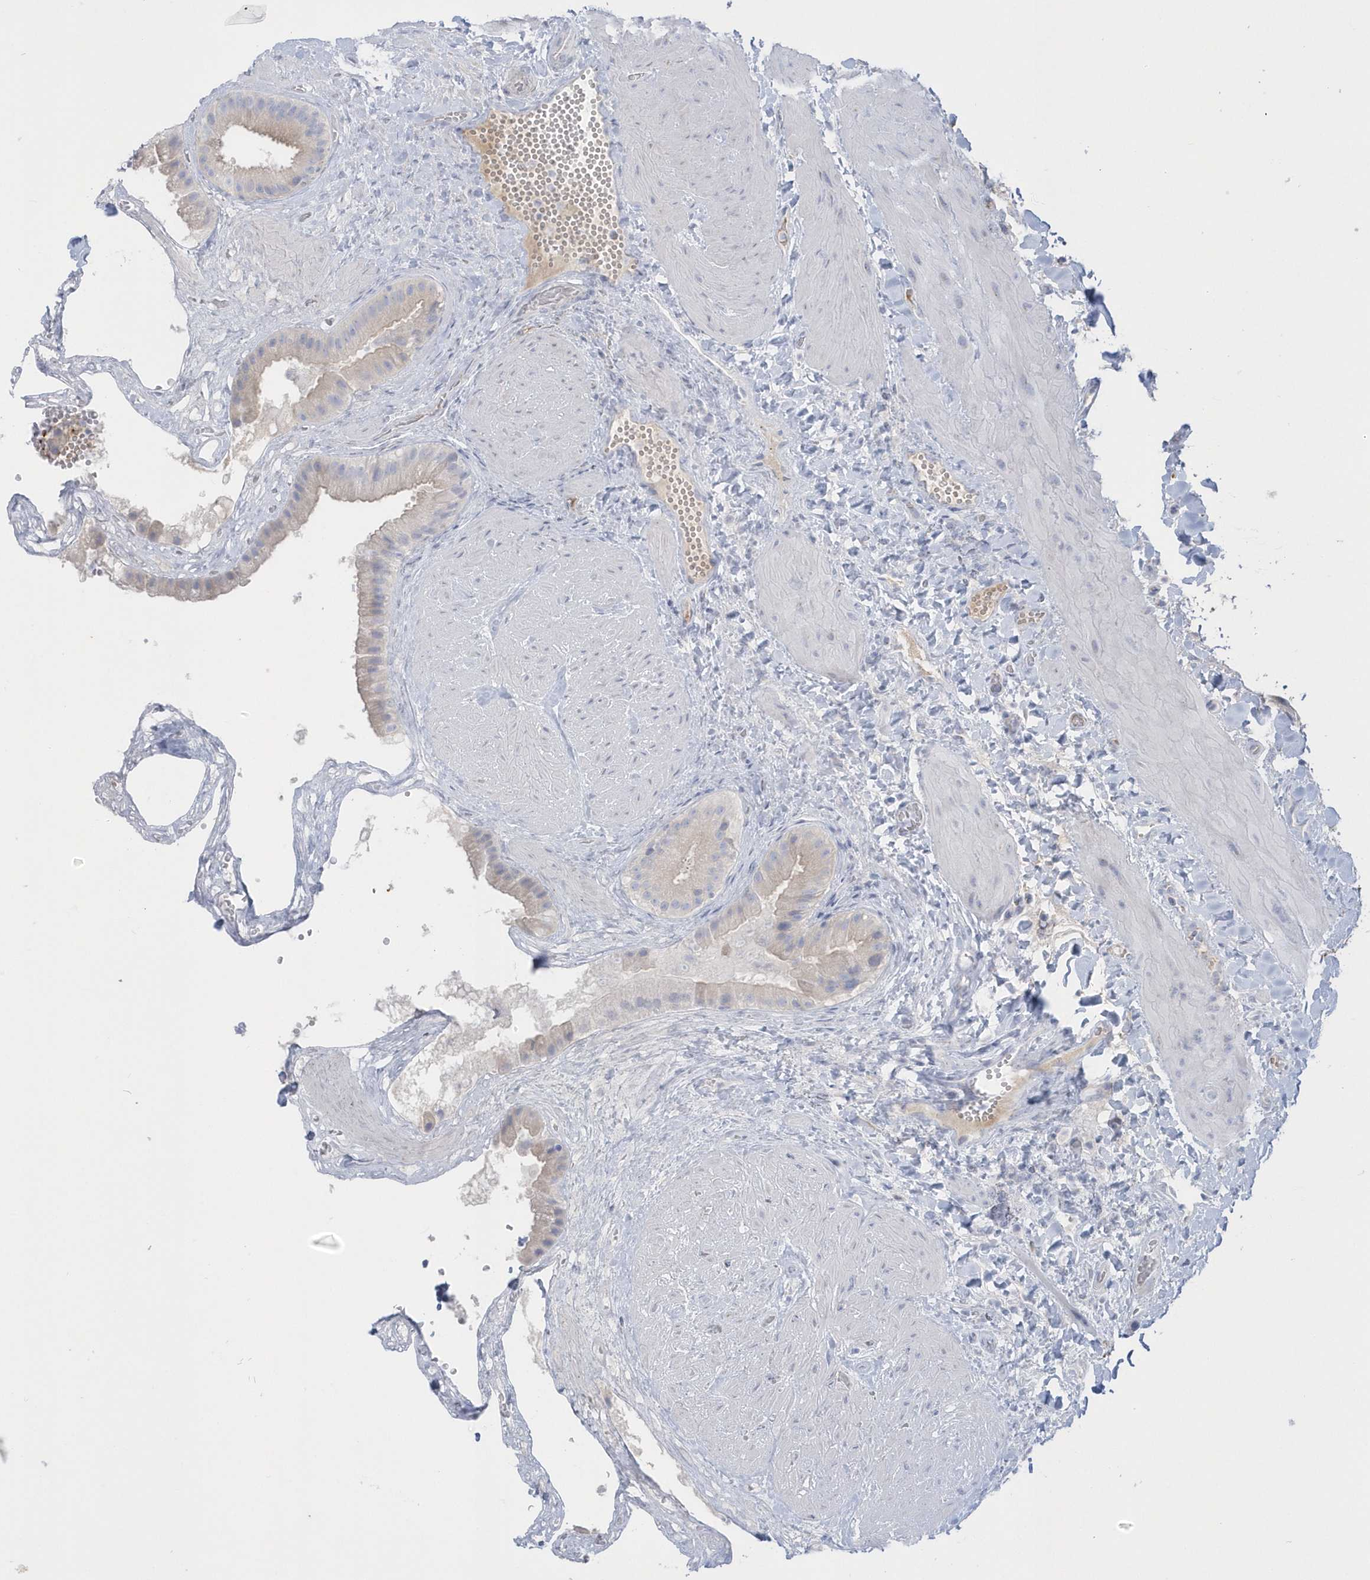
{"staining": {"intensity": "negative", "quantity": "none", "location": "none"}, "tissue": "gallbladder", "cell_type": "Glandular cells", "image_type": "normal", "snomed": [{"axis": "morphology", "description": "Normal tissue, NOS"}, {"axis": "topography", "description": "Gallbladder"}], "caption": "This is an immunohistochemistry (IHC) image of normal human gallbladder. There is no staining in glandular cells.", "gene": "SEMA3D", "patient": {"sex": "male", "age": 55}}